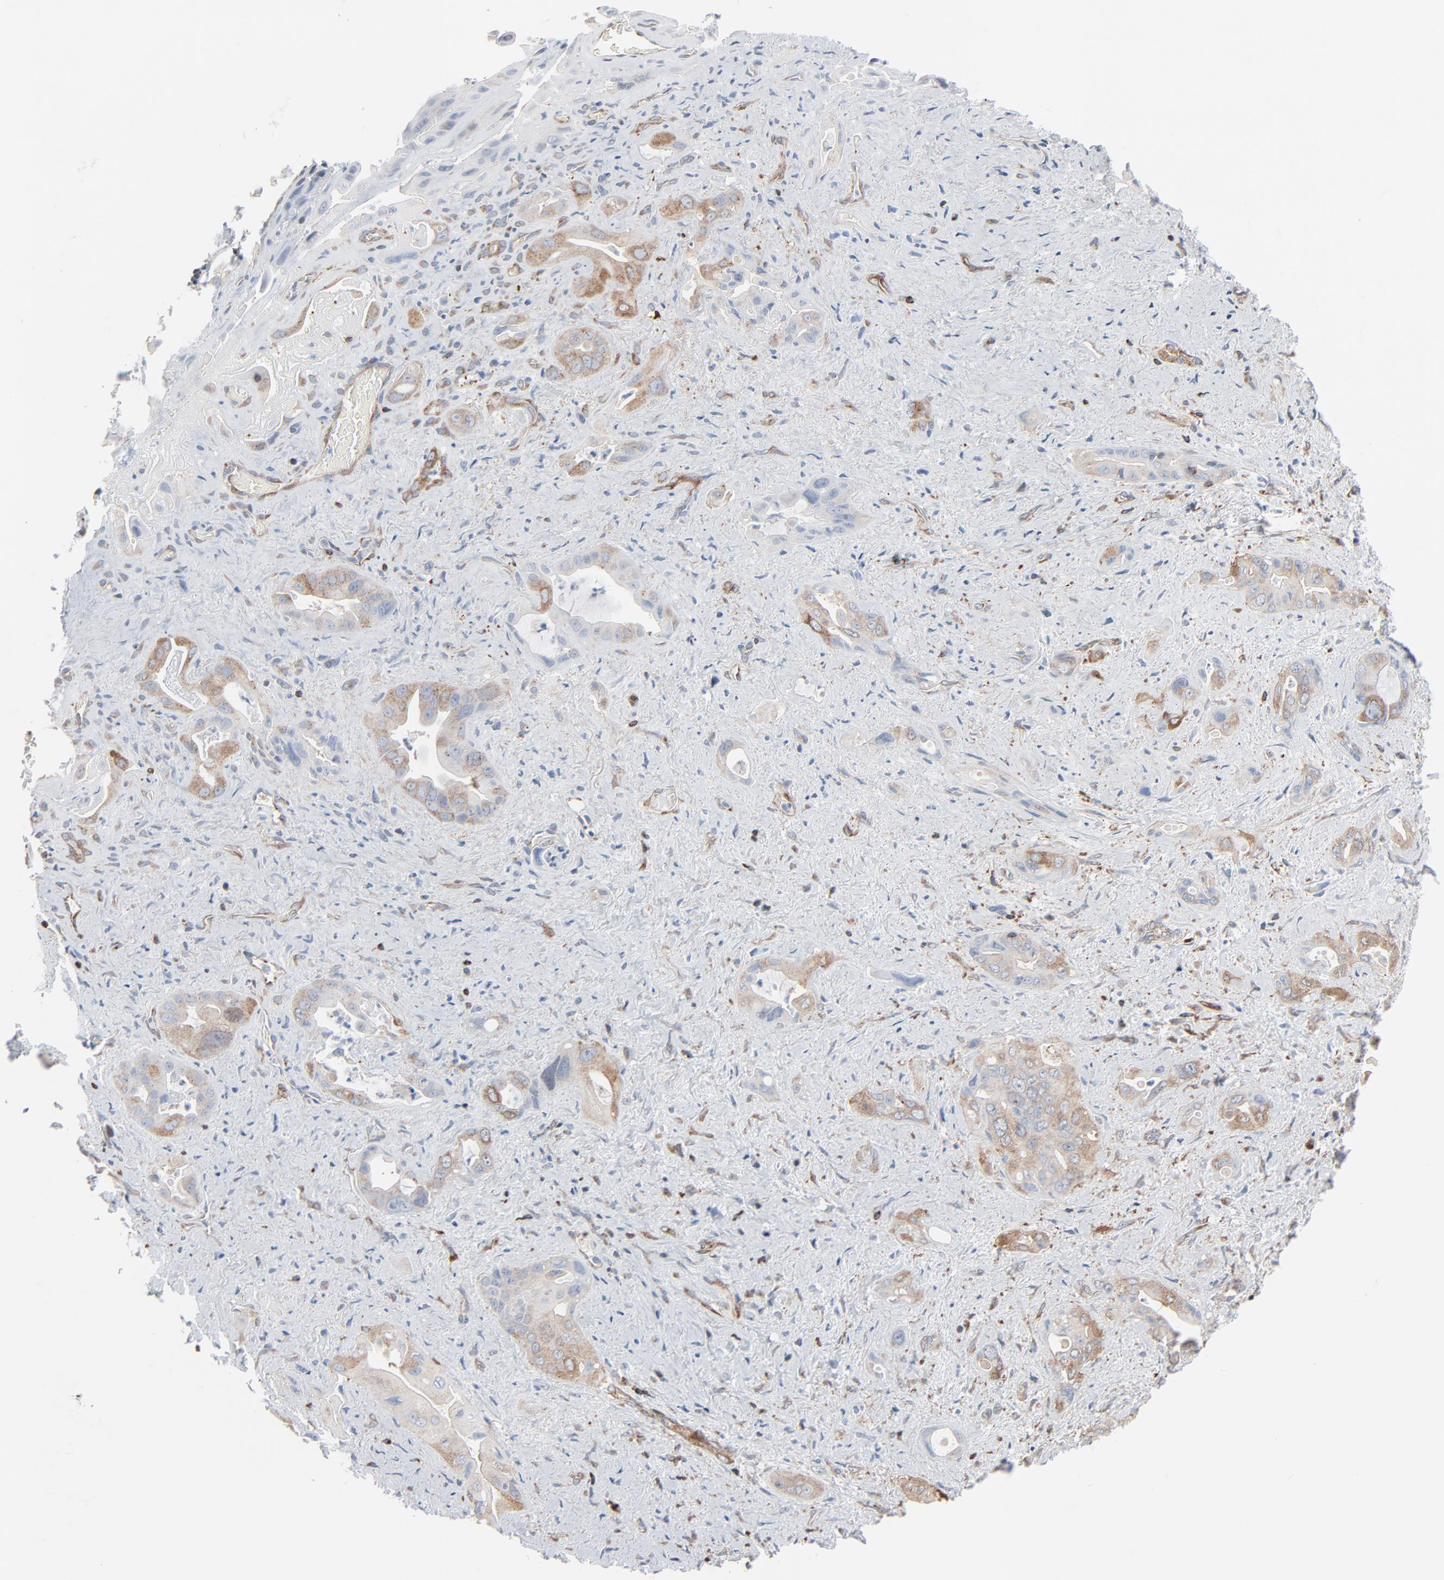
{"staining": {"intensity": "moderate", "quantity": ">75%", "location": "cytoplasmic/membranous"}, "tissue": "pancreatic cancer", "cell_type": "Tumor cells", "image_type": "cancer", "snomed": [{"axis": "morphology", "description": "Adenocarcinoma, NOS"}, {"axis": "topography", "description": "Pancreas"}], "caption": "Brown immunohistochemical staining in pancreatic cancer (adenocarcinoma) displays moderate cytoplasmic/membranous staining in about >75% of tumor cells. (DAB (3,3'-diaminobenzidine) IHC, brown staining for protein, blue staining for nuclei).", "gene": "OPTN", "patient": {"sex": "male", "age": 77}}